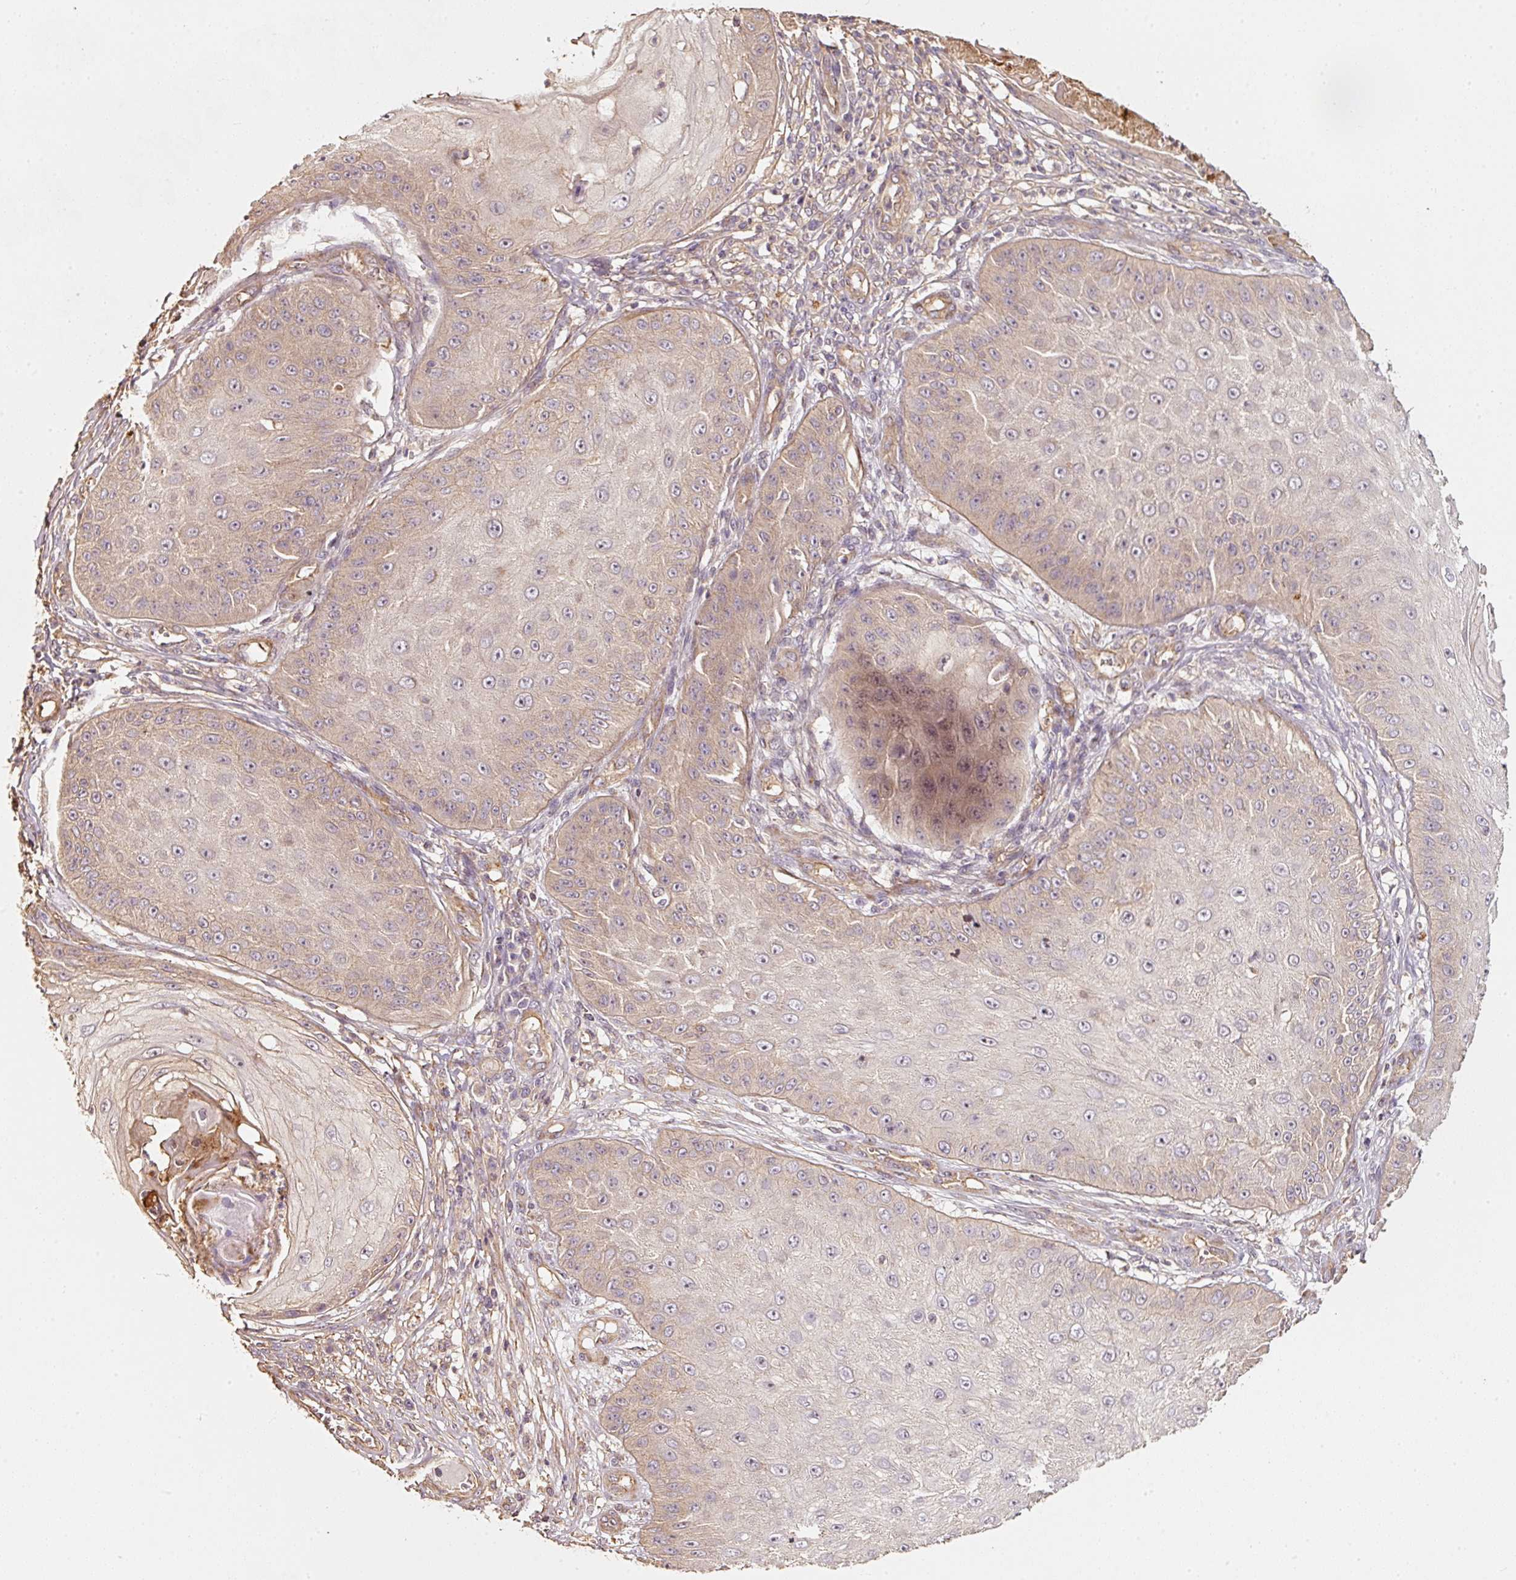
{"staining": {"intensity": "weak", "quantity": "<25%", "location": "cytoplasmic/membranous"}, "tissue": "skin cancer", "cell_type": "Tumor cells", "image_type": "cancer", "snomed": [{"axis": "morphology", "description": "Squamous cell carcinoma, NOS"}, {"axis": "topography", "description": "Skin"}], "caption": "Immunohistochemical staining of squamous cell carcinoma (skin) reveals no significant expression in tumor cells.", "gene": "CEP95", "patient": {"sex": "male", "age": 70}}